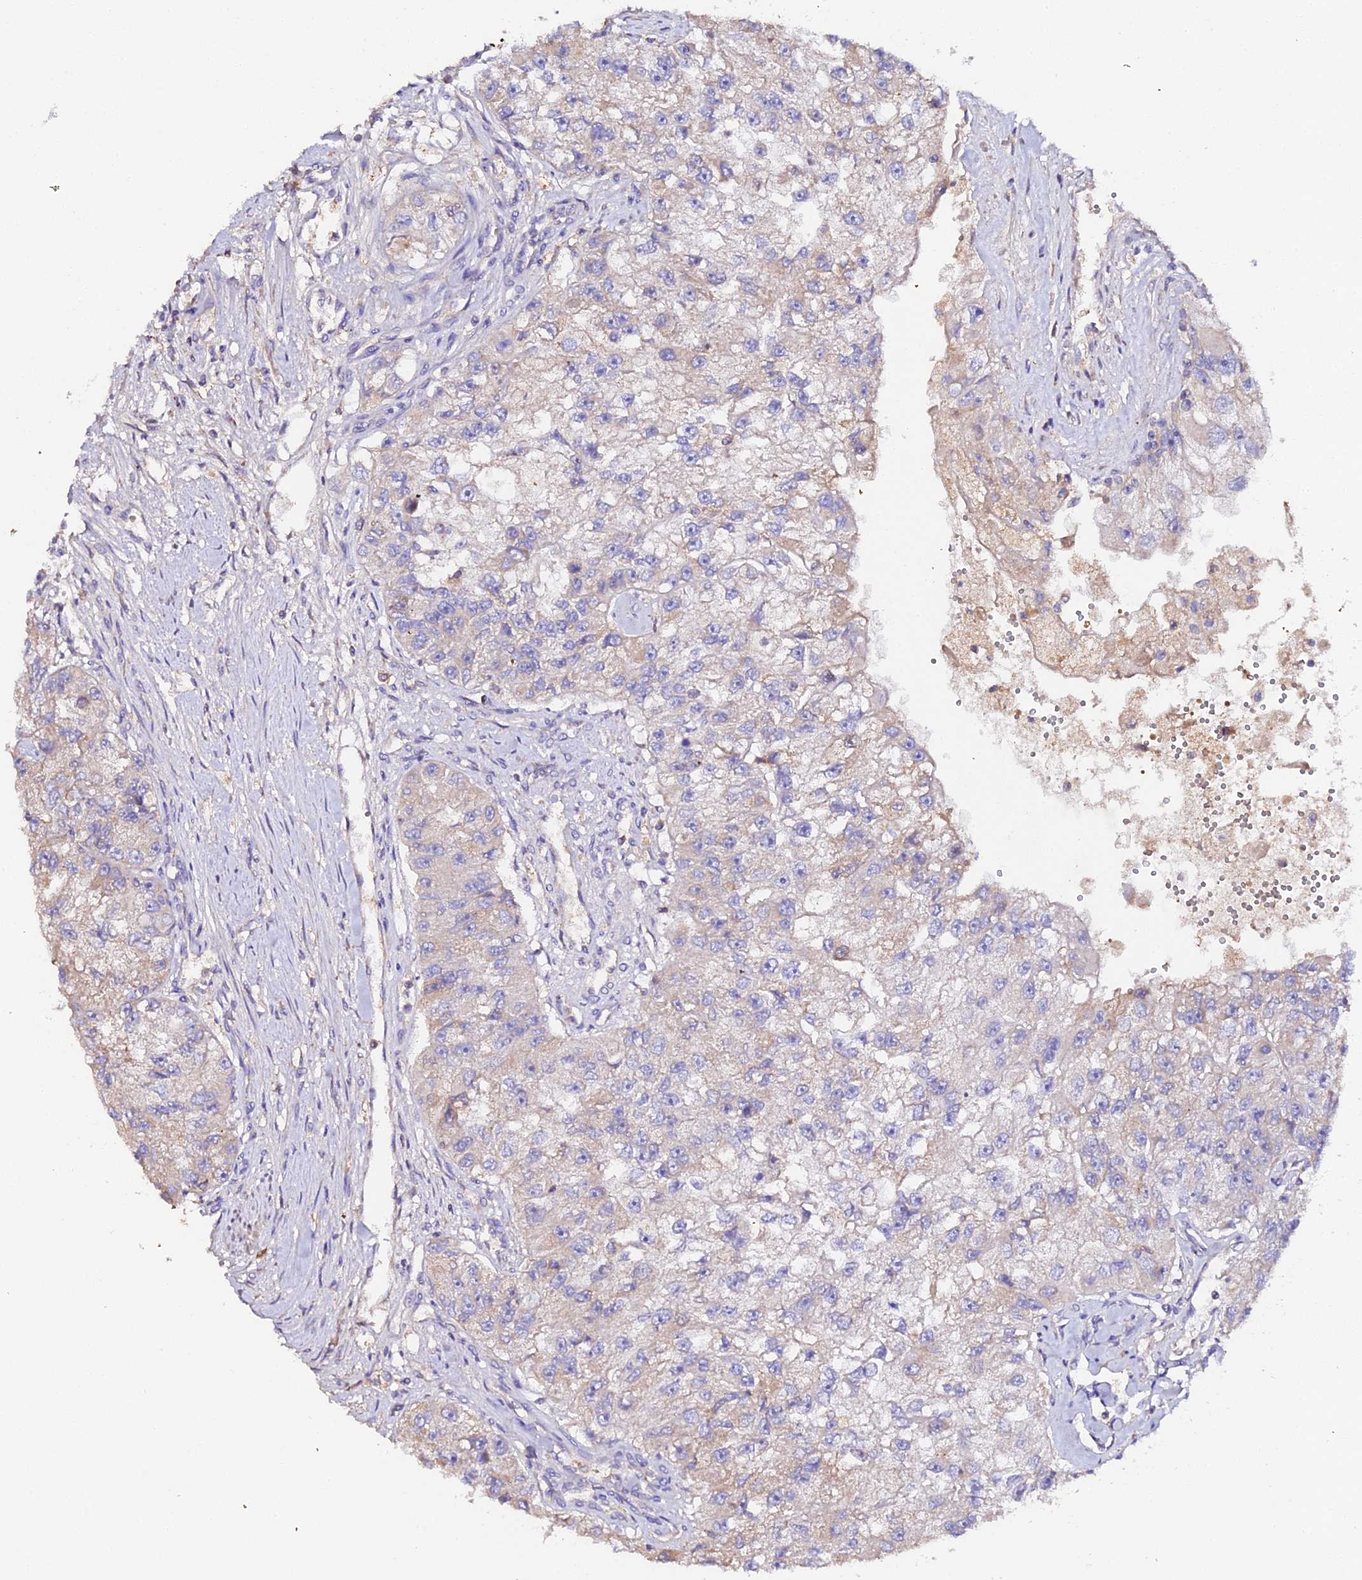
{"staining": {"intensity": "negative", "quantity": "none", "location": "none"}, "tissue": "renal cancer", "cell_type": "Tumor cells", "image_type": "cancer", "snomed": [{"axis": "morphology", "description": "Adenocarcinoma, NOS"}, {"axis": "topography", "description": "Kidney"}], "caption": "Immunohistochemistry histopathology image of neoplastic tissue: renal cancer stained with DAB shows no significant protein positivity in tumor cells.", "gene": "SCX", "patient": {"sex": "male", "age": 63}}